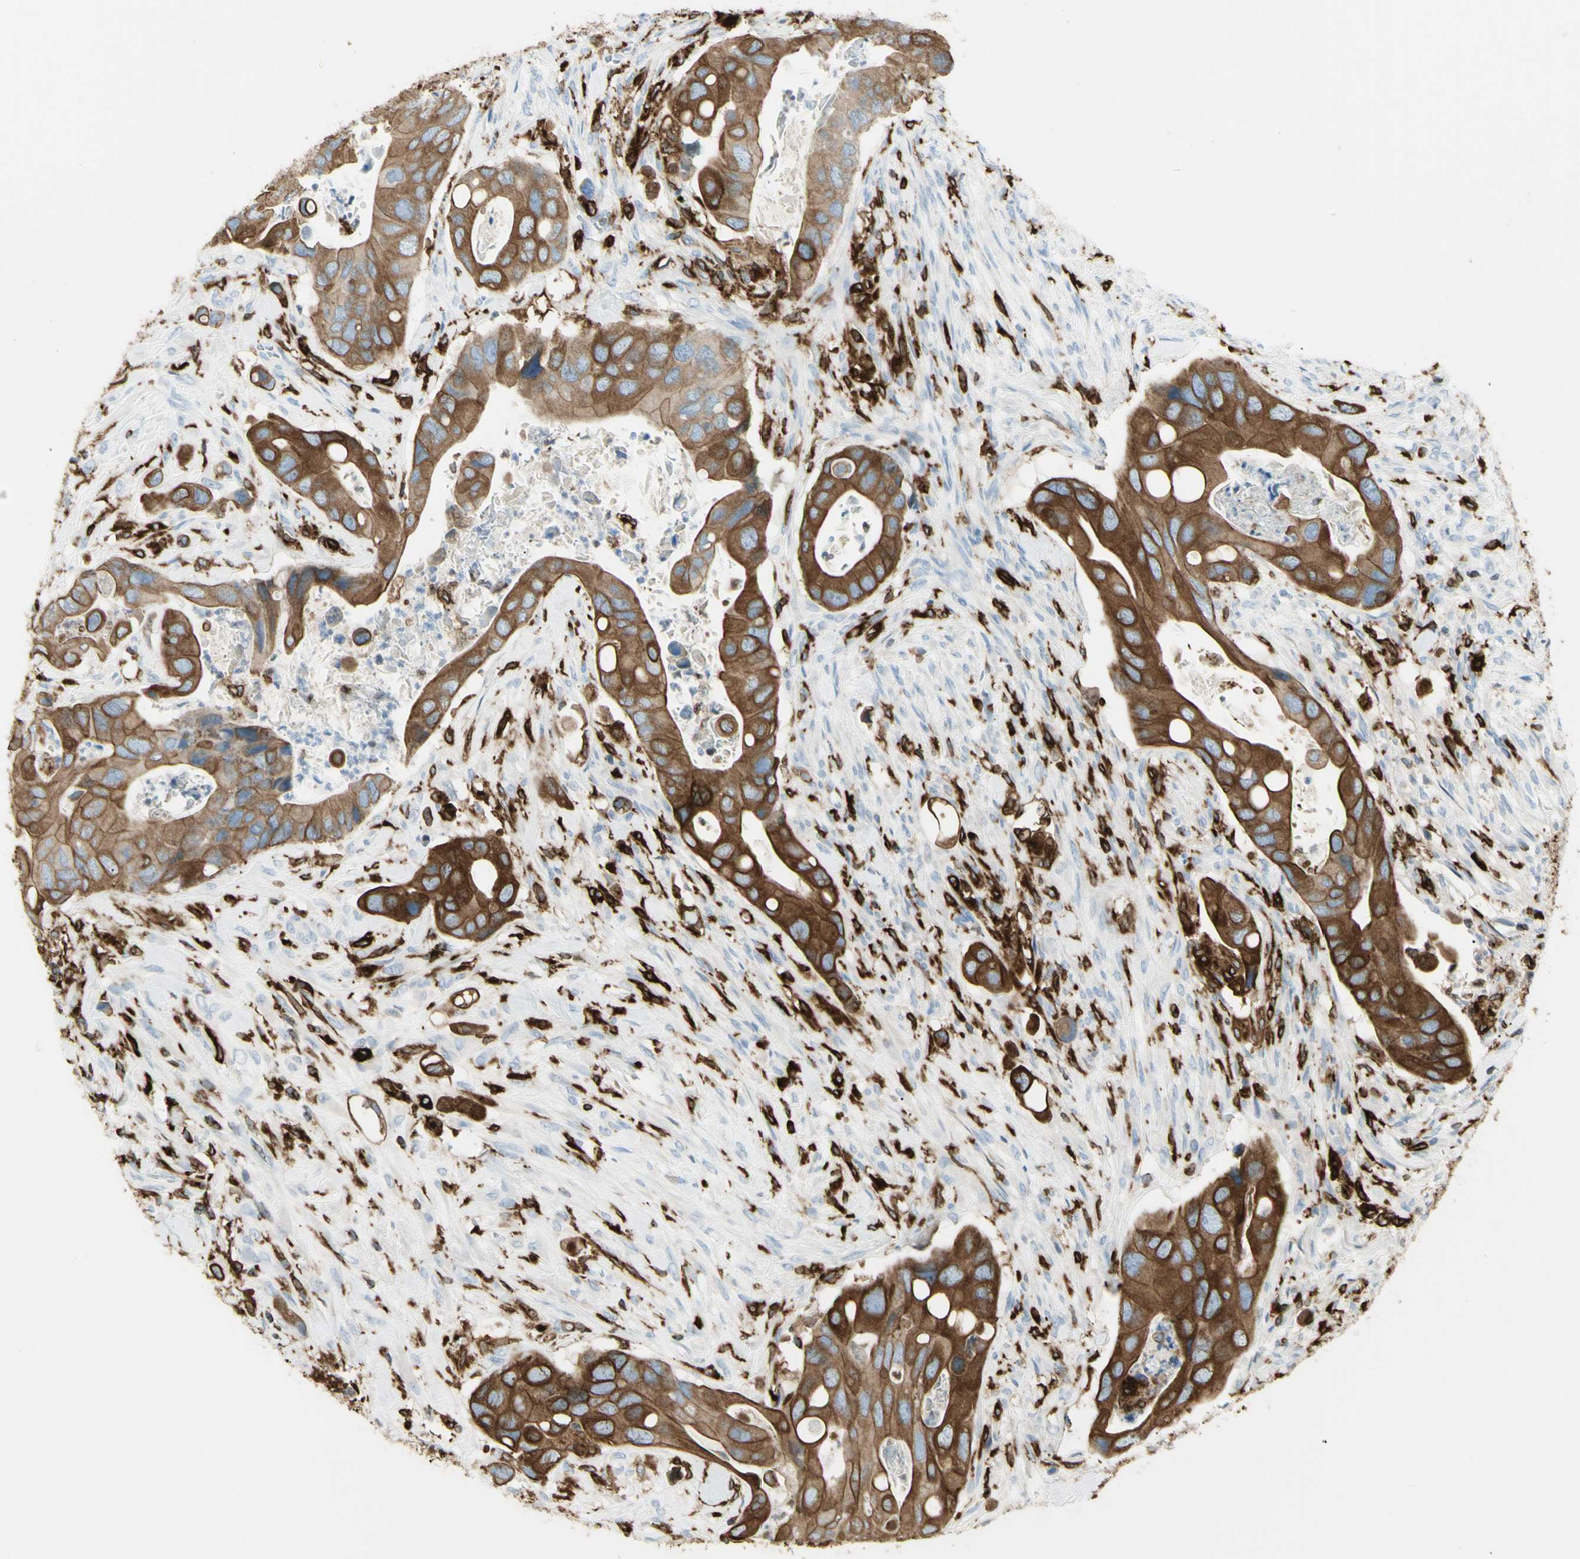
{"staining": {"intensity": "strong", "quantity": ">75%", "location": "cytoplasmic/membranous"}, "tissue": "colorectal cancer", "cell_type": "Tumor cells", "image_type": "cancer", "snomed": [{"axis": "morphology", "description": "Adenocarcinoma, NOS"}, {"axis": "topography", "description": "Rectum"}], "caption": "Adenocarcinoma (colorectal) stained for a protein shows strong cytoplasmic/membranous positivity in tumor cells.", "gene": "CD74", "patient": {"sex": "female", "age": 57}}